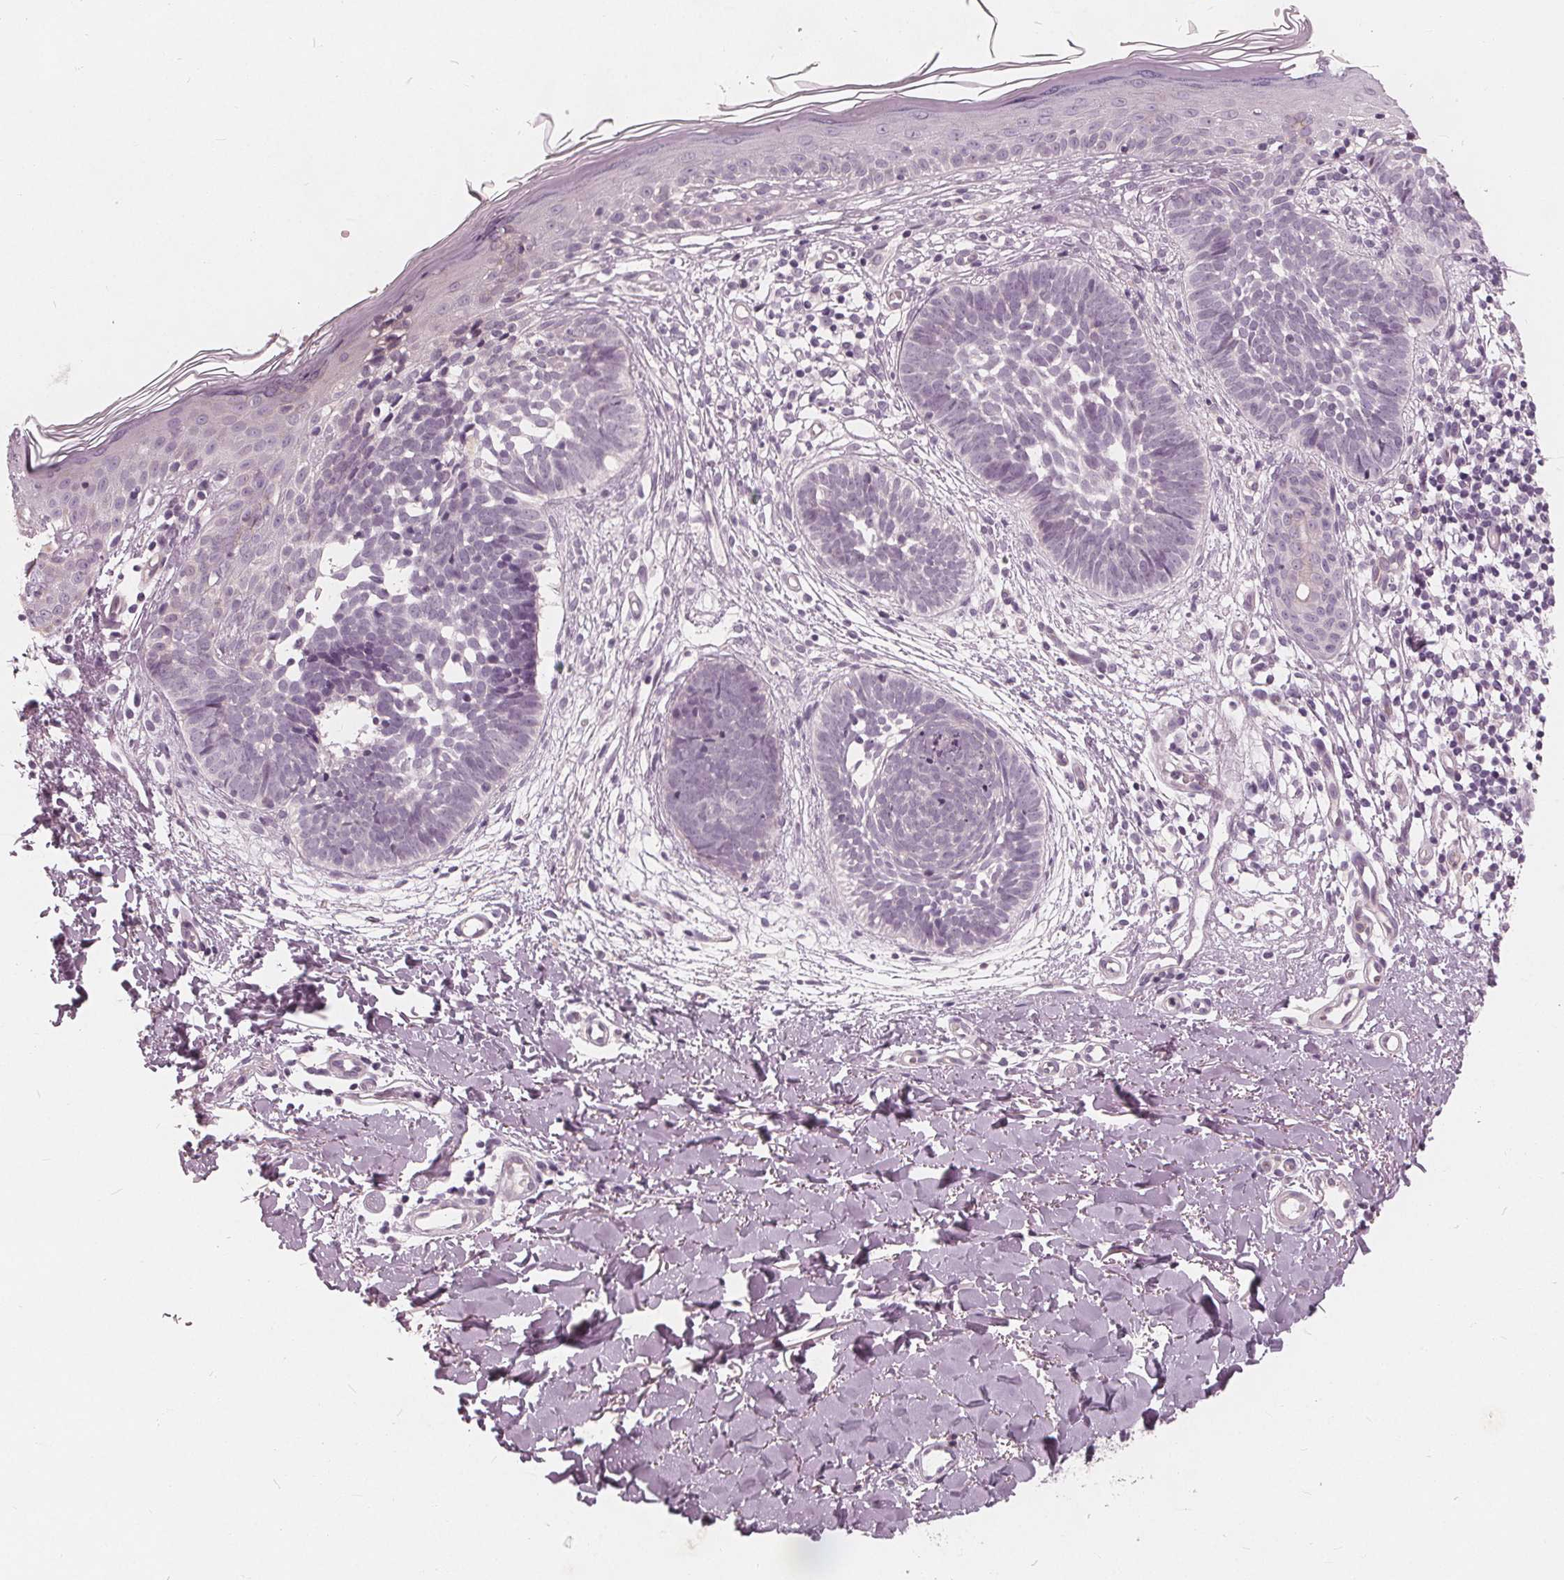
{"staining": {"intensity": "negative", "quantity": "none", "location": "none"}, "tissue": "skin cancer", "cell_type": "Tumor cells", "image_type": "cancer", "snomed": [{"axis": "morphology", "description": "Basal cell carcinoma"}, {"axis": "topography", "description": "Skin"}], "caption": "Immunohistochemistry (IHC) photomicrograph of neoplastic tissue: skin cancer (basal cell carcinoma) stained with DAB (3,3'-diaminobenzidine) reveals no significant protein expression in tumor cells.", "gene": "SAT2", "patient": {"sex": "female", "age": 51}}